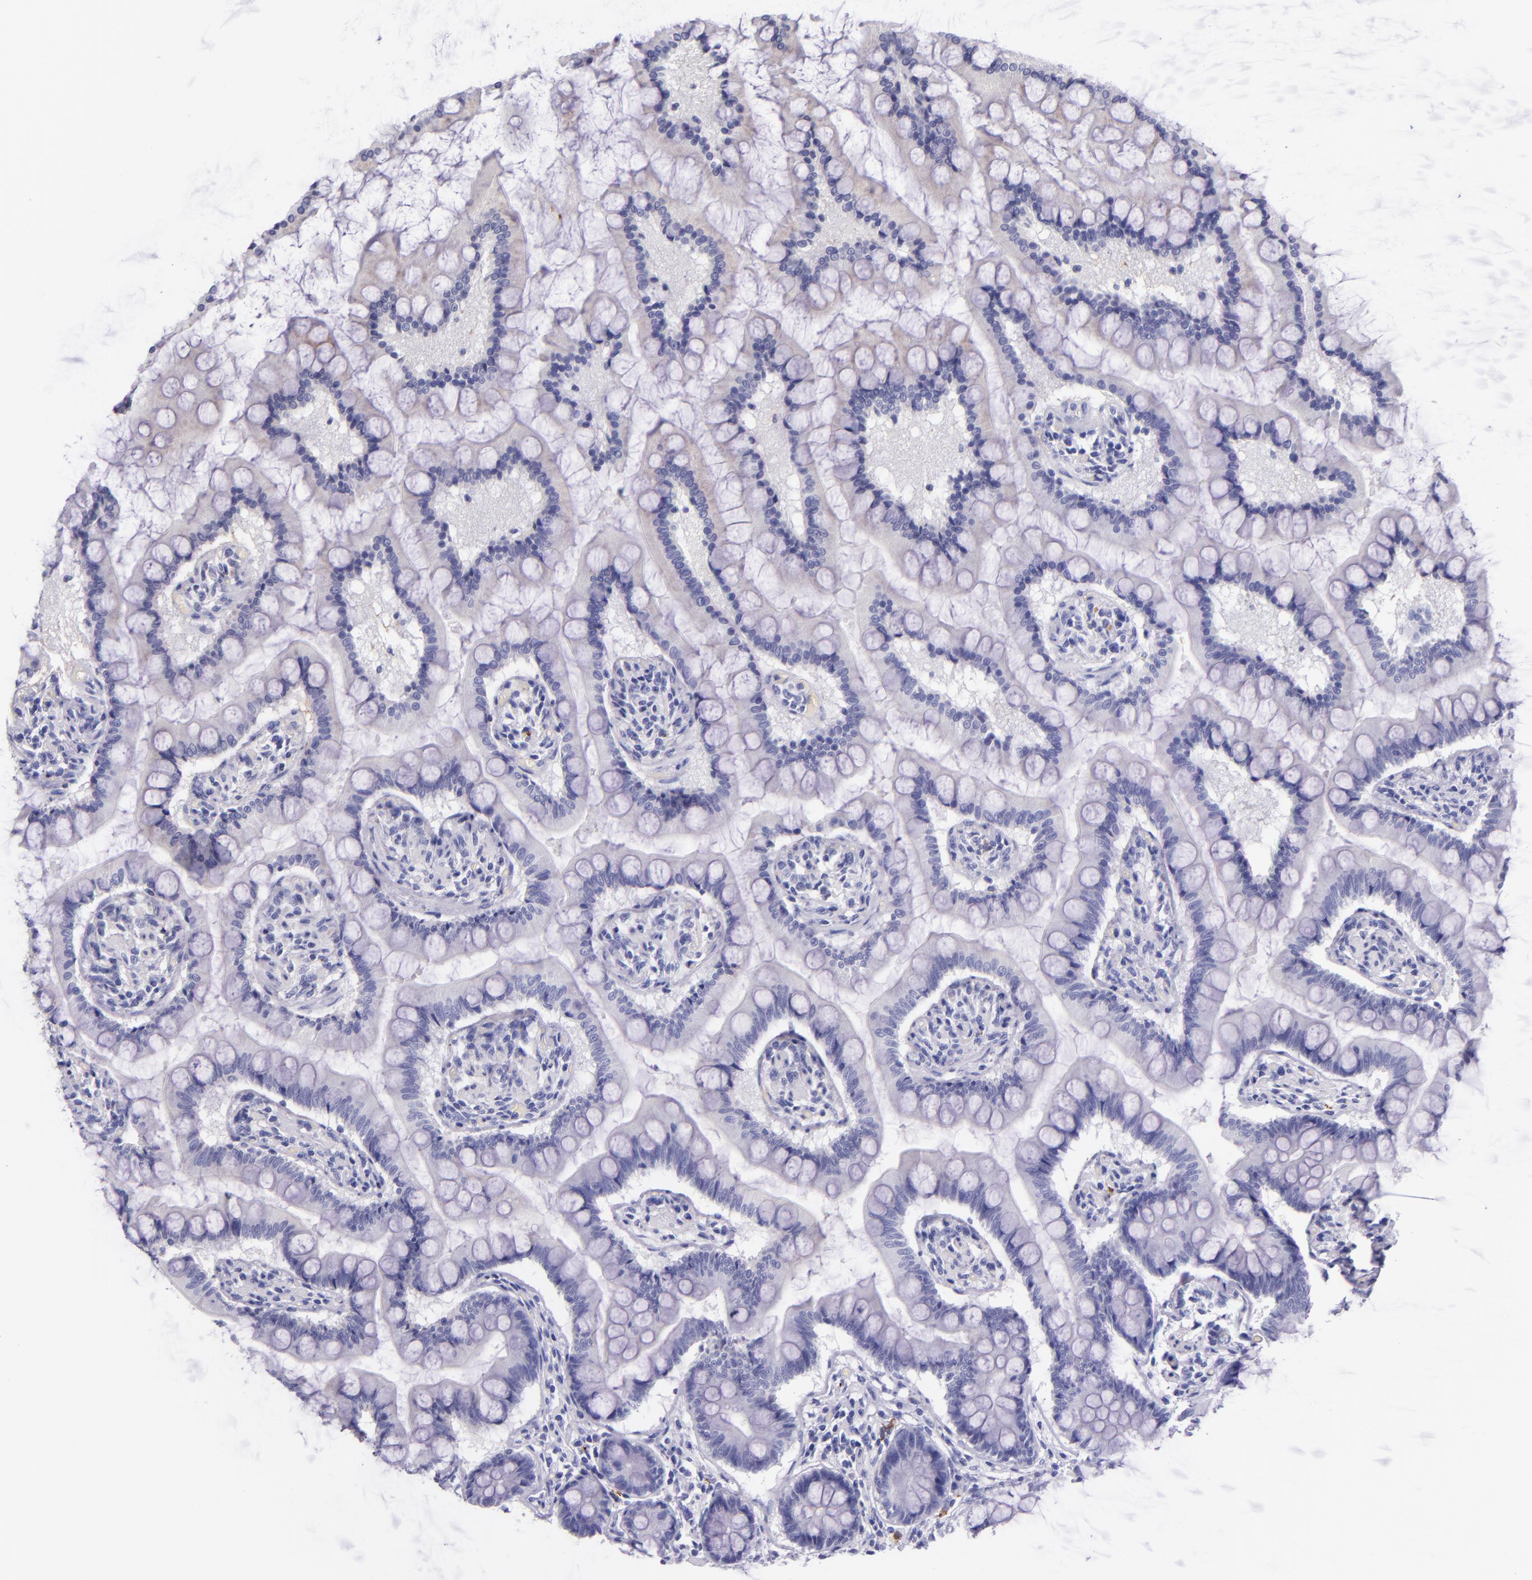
{"staining": {"intensity": "negative", "quantity": "none", "location": "none"}, "tissue": "small intestine", "cell_type": "Glandular cells", "image_type": "normal", "snomed": [{"axis": "morphology", "description": "Normal tissue, NOS"}, {"axis": "topography", "description": "Small intestine"}], "caption": "An immunohistochemistry (IHC) micrograph of unremarkable small intestine is shown. There is no staining in glandular cells of small intestine. (DAB IHC with hematoxylin counter stain).", "gene": "KNG1", "patient": {"sex": "male", "age": 41}}